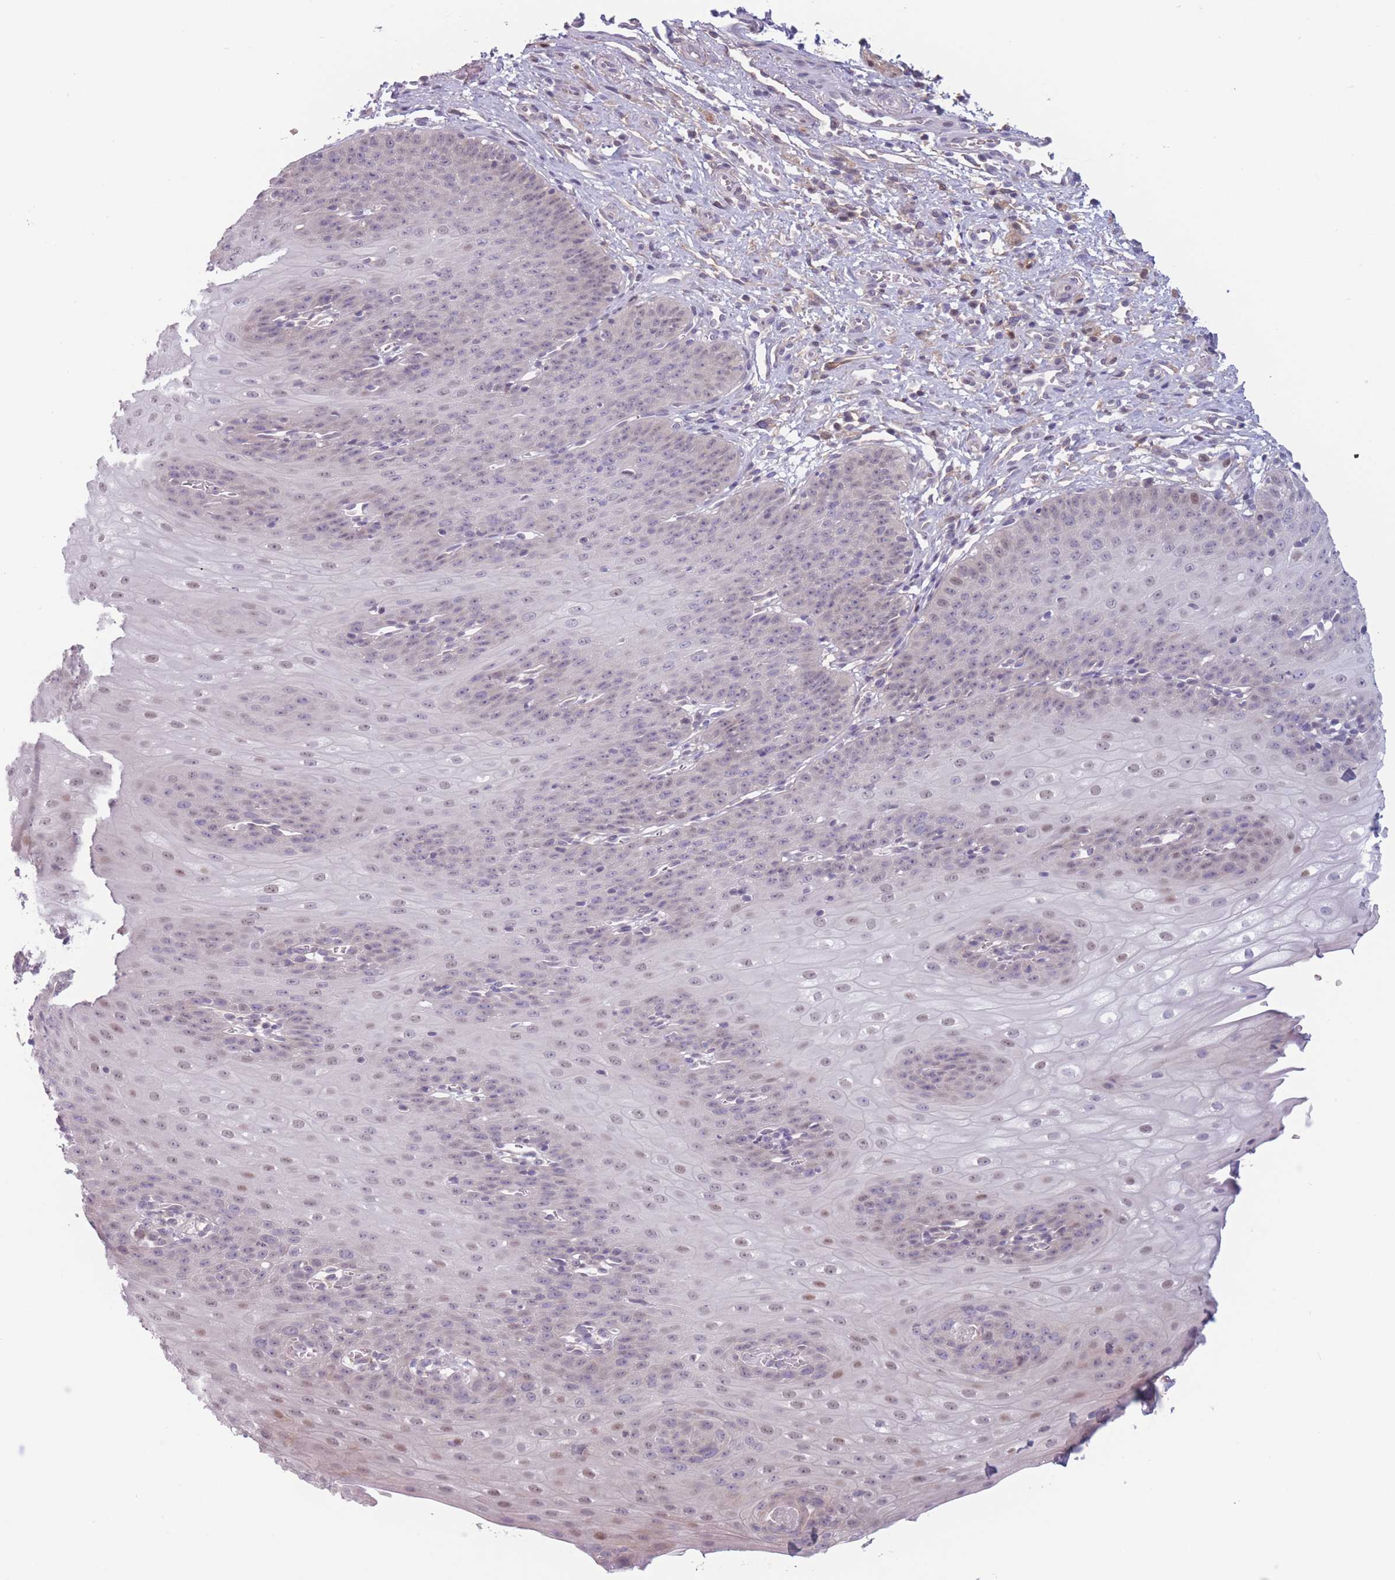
{"staining": {"intensity": "moderate", "quantity": "25%-75%", "location": "nuclear"}, "tissue": "esophagus", "cell_type": "Squamous epithelial cells", "image_type": "normal", "snomed": [{"axis": "morphology", "description": "Normal tissue, NOS"}, {"axis": "topography", "description": "Esophagus"}], "caption": "Esophagus stained with IHC displays moderate nuclear expression in about 25%-75% of squamous epithelial cells. Immunohistochemistry stains the protein of interest in brown and the nuclei are stained blue.", "gene": "ENSG00000267179", "patient": {"sex": "male", "age": 71}}